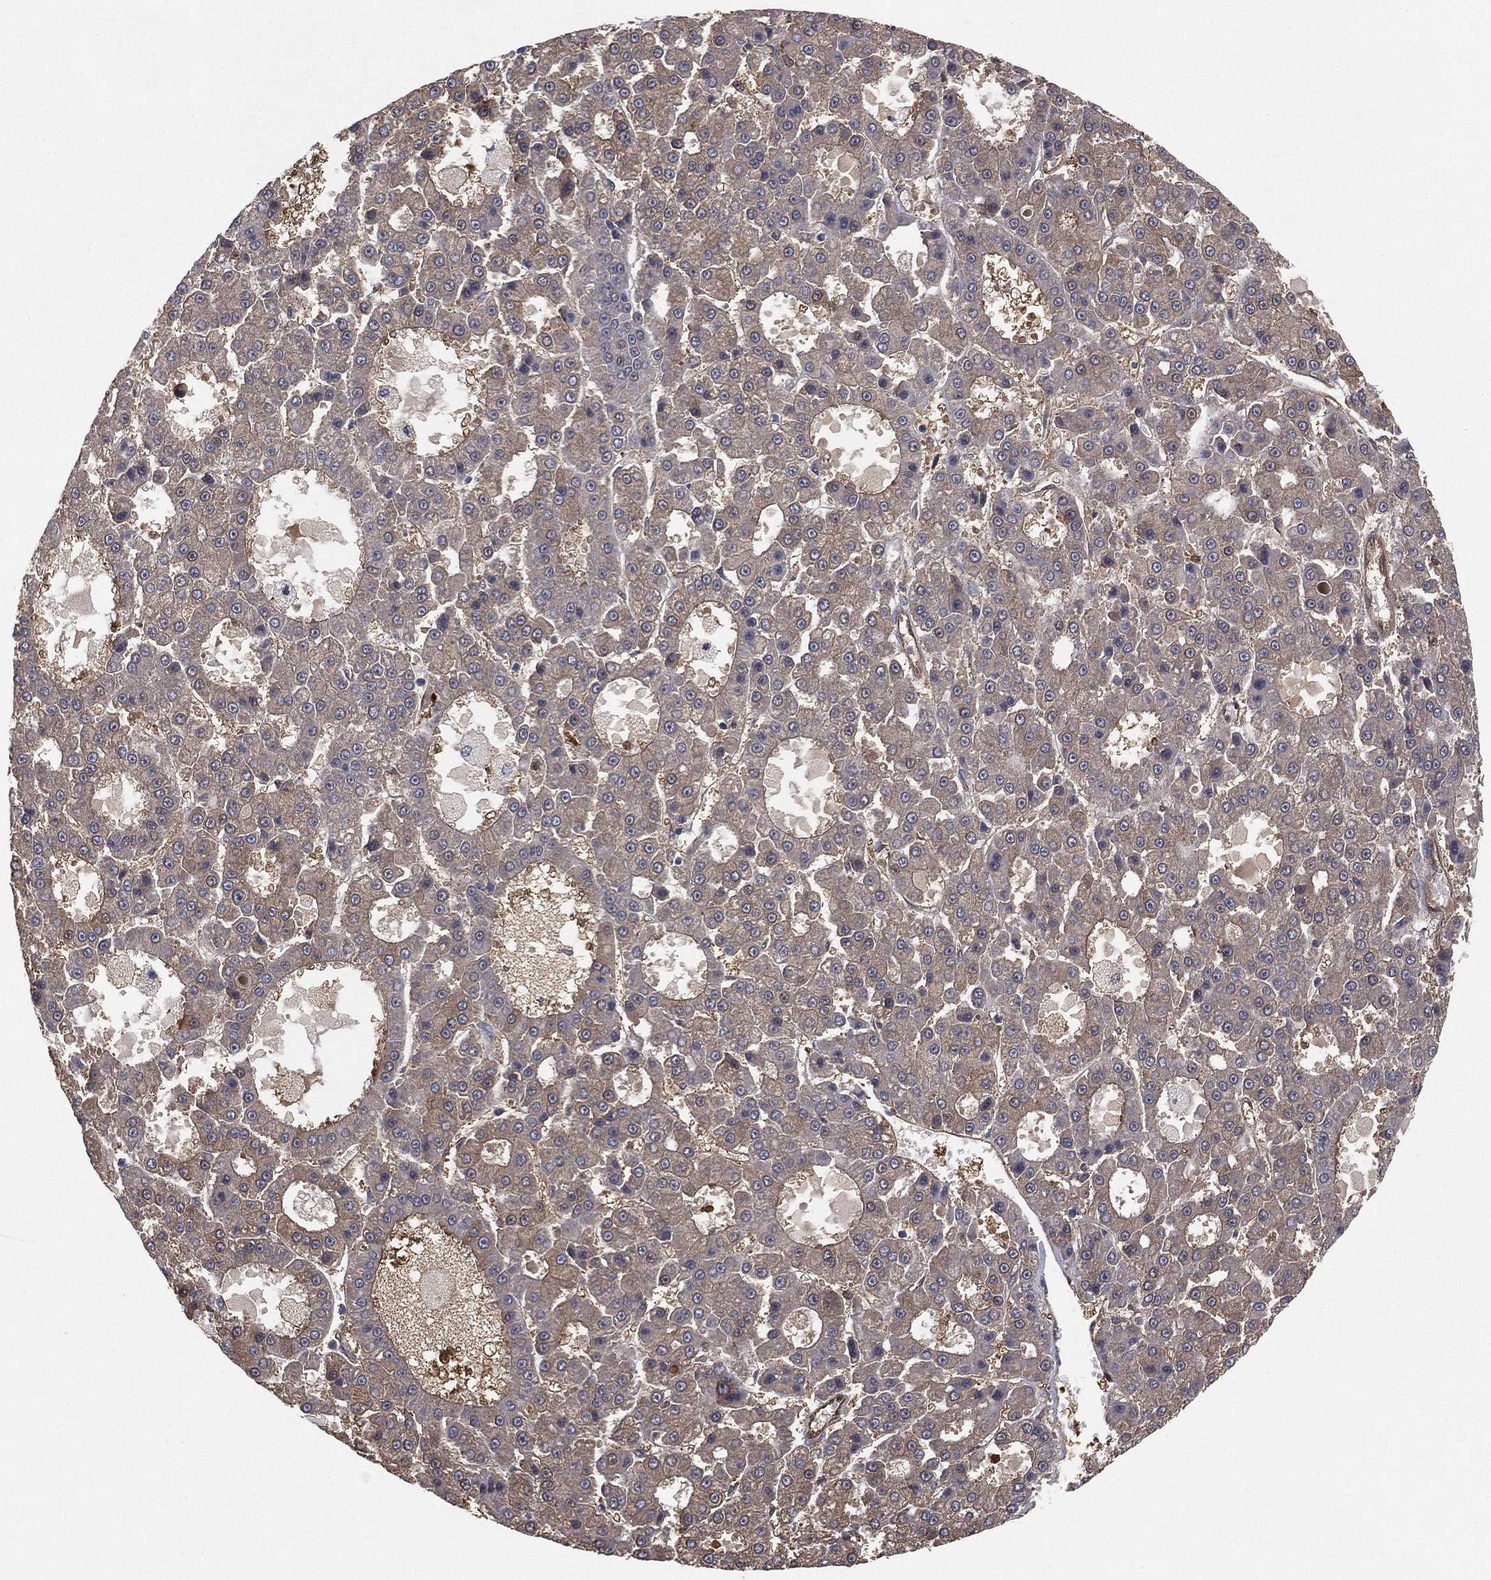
{"staining": {"intensity": "moderate", "quantity": "25%-75%", "location": "cytoplasmic/membranous"}, "tissue": "liver cancer", "cell_type": "Tumor cells", "image_type": "cancer", "snomed": [{"axis": "morphology", "description": "Carcinoma, Hepatocellular, NOS"}, {"axis": "topography", "description": "Liver"}], "caption": "Immunohistochemical staining of human liver cancer (hepatocellular carcinoma) shows medium levels of moderate cytoplasmic/membranous protein positivity in about 25%-75% of tumor cells. (IHC, brightfield microscopy, high magnification).", "gene": "PSMG4", "patient": {"sex": "male", "age": 70}}